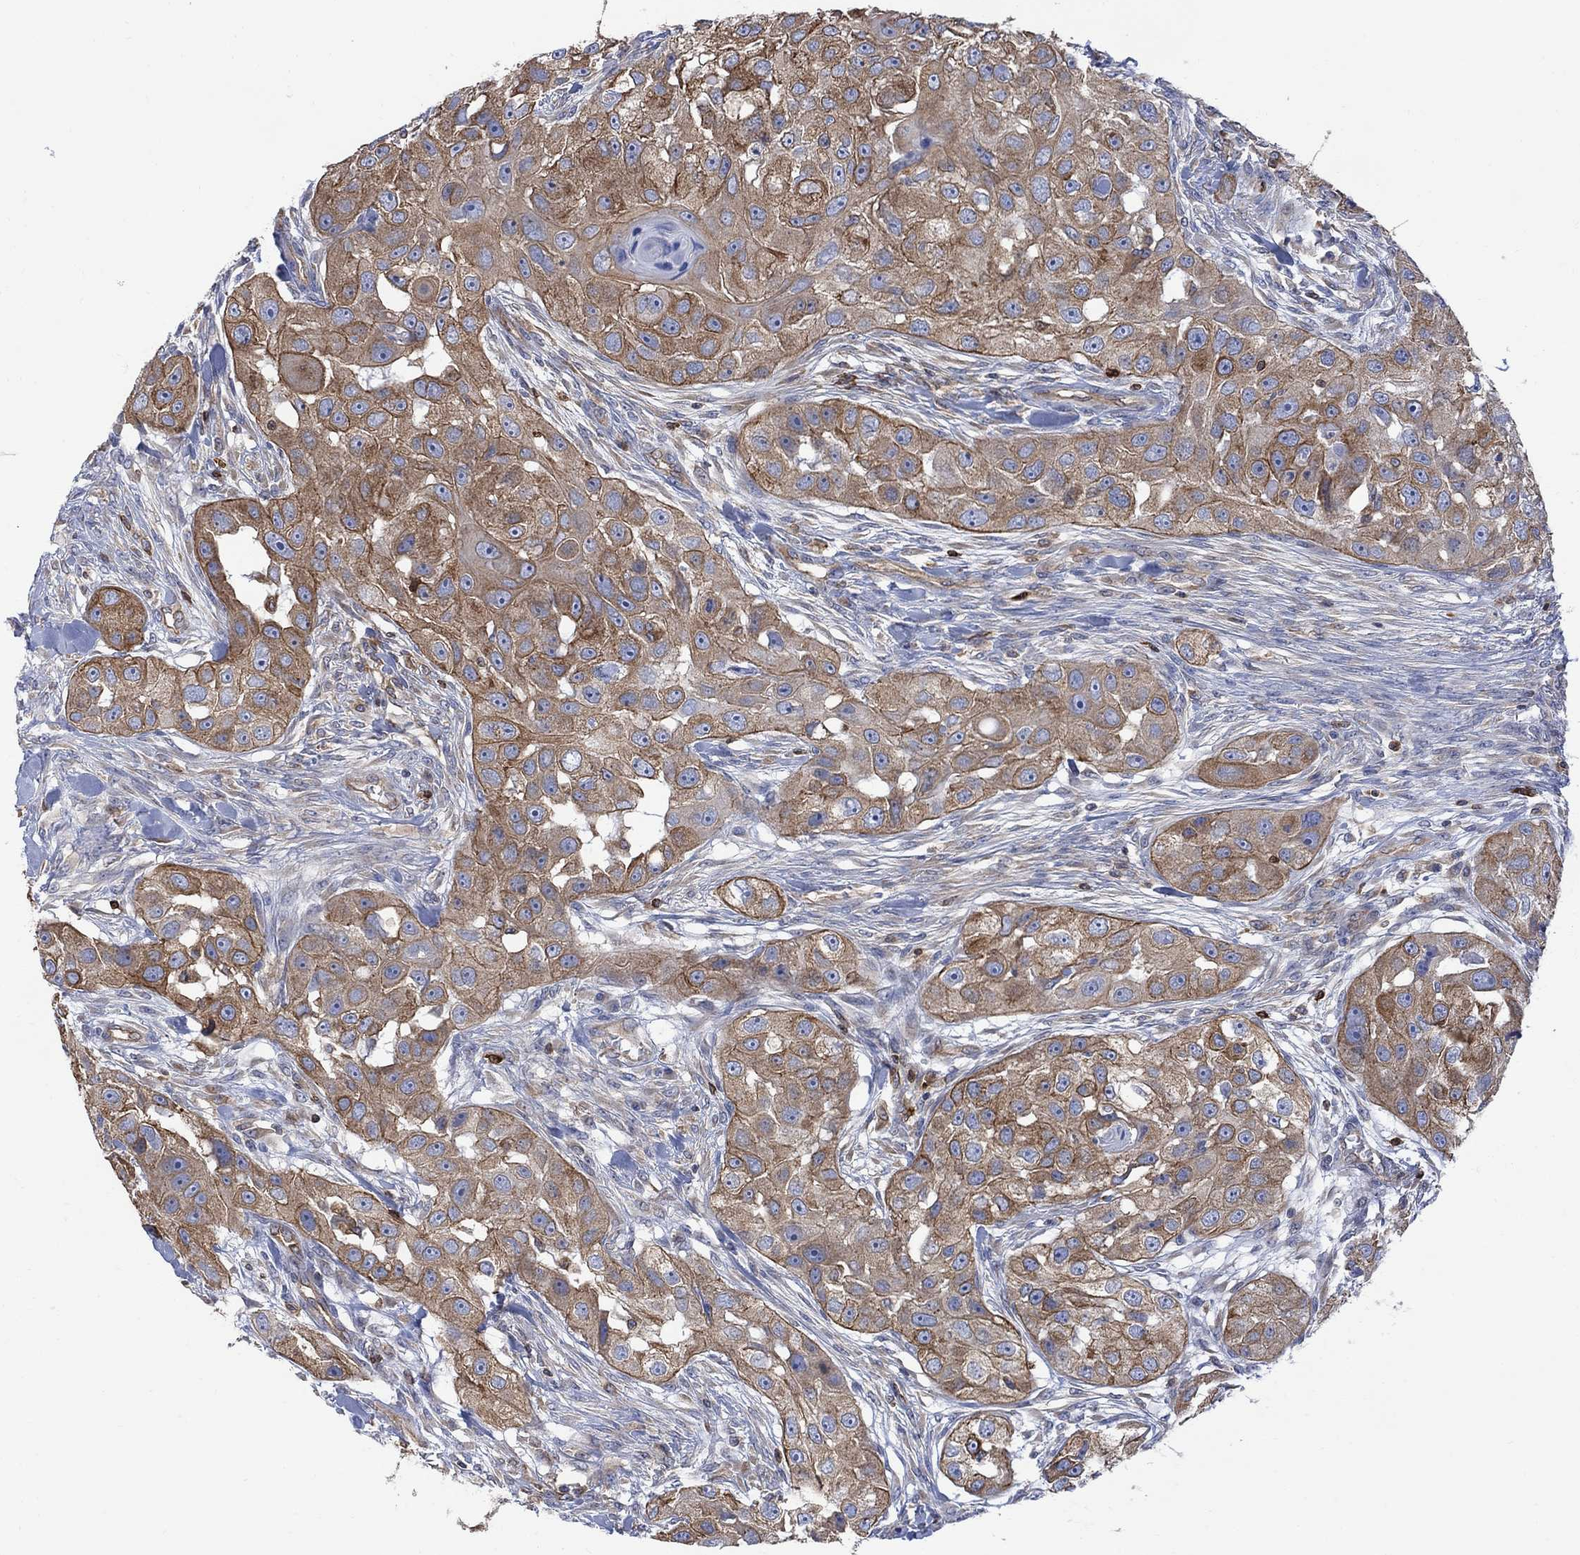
{"staining": {"intensity": "moderate", "quantity": ">75%", "location": "cytoplasmic/membranous"}, "tissue": "head and neck cancer", "cell_type": "Tumor cells", "image_type": "cancer", "snomed": [{"axis": "morphology", "description": "Squamous cell carcinoma, NOS"}, {"axis": "topography", "description": "Head-Neck"}], "caption": "A brown stain labels moderate cytoplasmic/membranous positivity of a protein in head and neck cancer tumor cells.", "gene": "GBP5", "patient": {"sex": "male", "age": 51}}